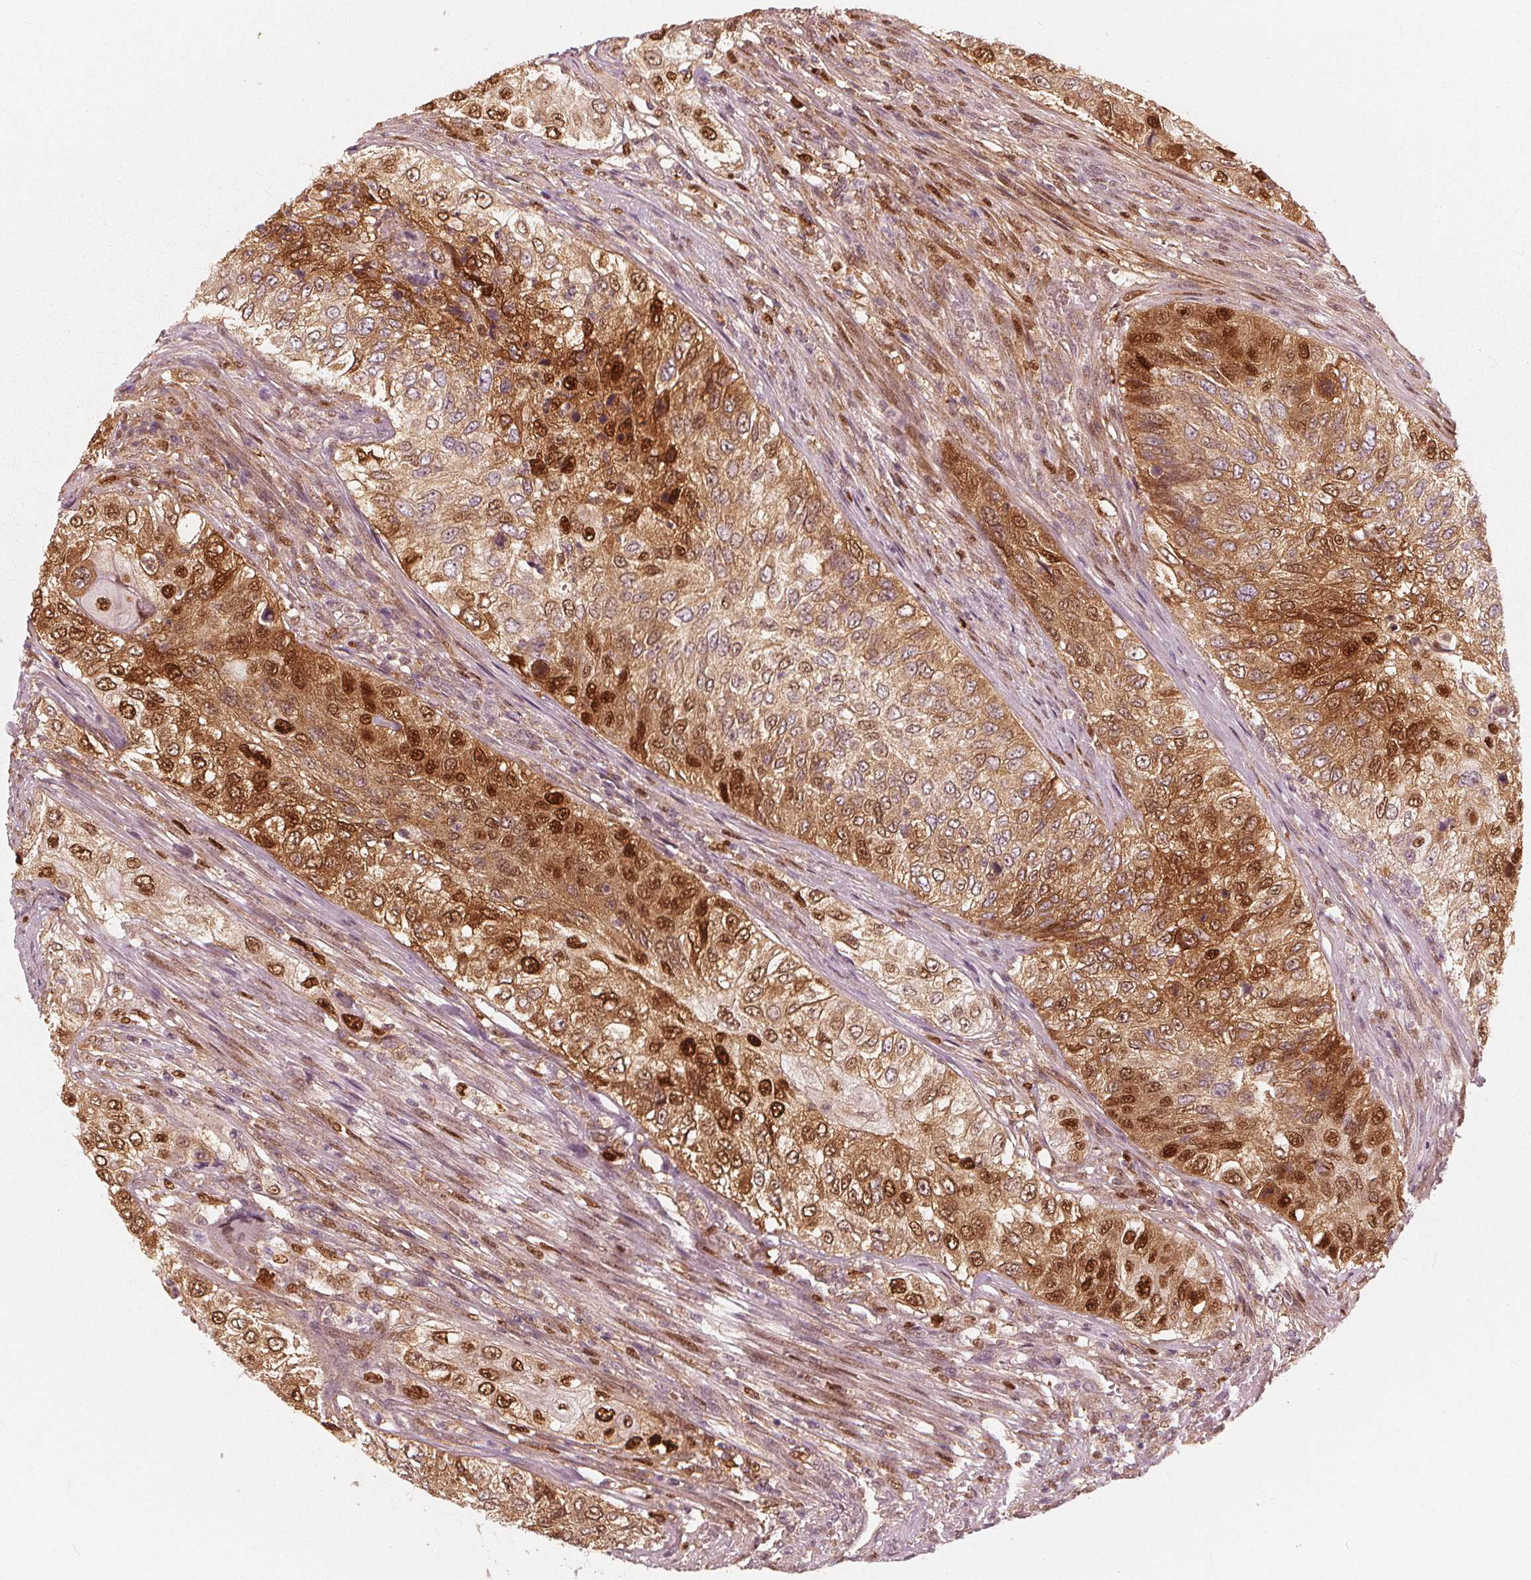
{"staining": {"intensity": "strong", "quantity": "25%-75%", "location": "cytoplasmic/membranous,nuclear"}, "tissue": "urothelial cancer", "cell_type": "Tumor cells", "image_type": "cancer", "snomed": [{"axis": "morphology", "description": "Urothelial carcinoma, High grade"}, {"axis": "topography", "description": "Urinary bladder"}], "caption": "Immunohistochemistry of urothelial cancer exhibits high levels of strong cytoplasmic/membranous and nuclear positivity in approximately 25%-75% of tumor cells.", "gene": "SQSTM1", "patient": {"sex": "female", "age": 60}}